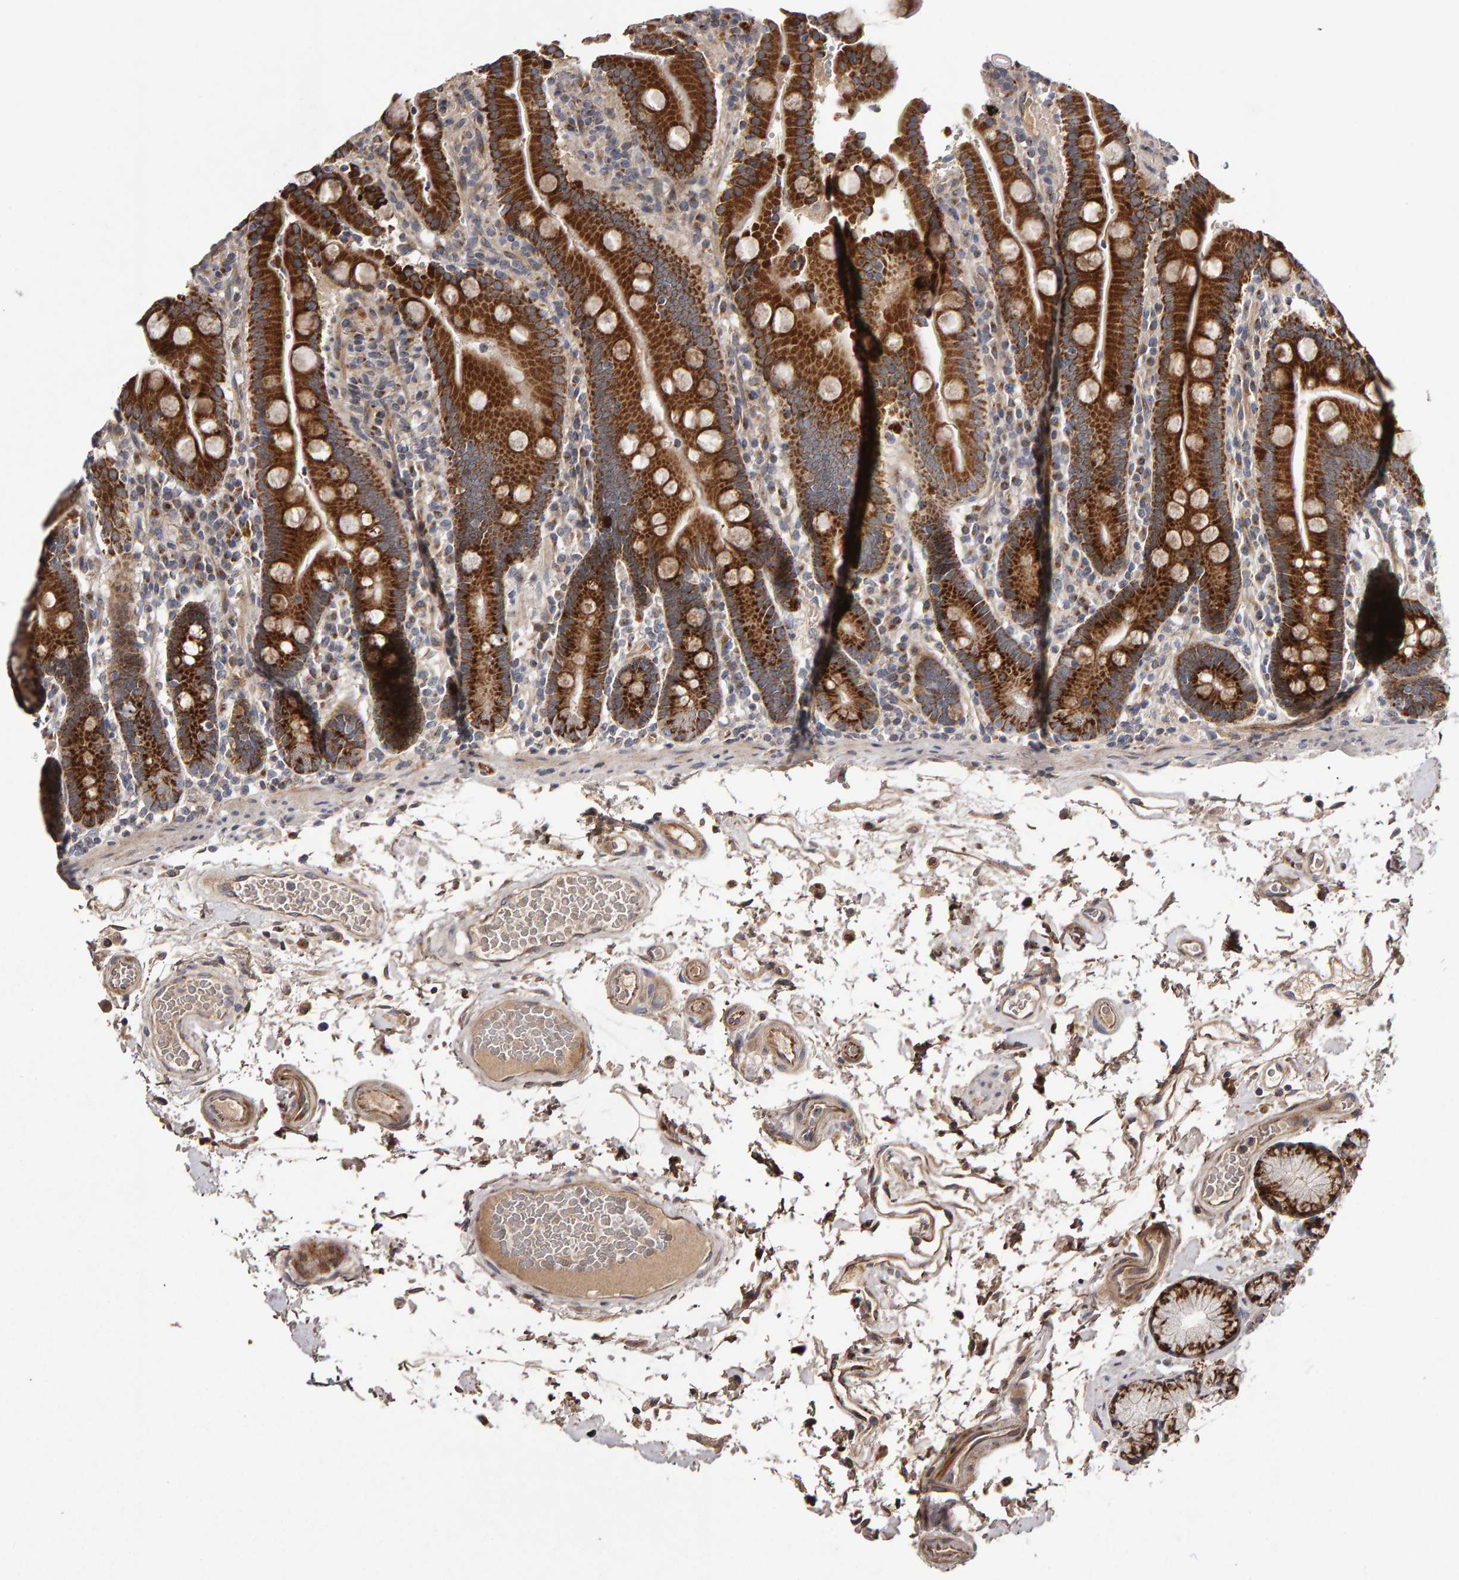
{"staining": {"intensity": "strong", "quantity": ">75%", "location": "cytoplasmic/membranous"}, "tissue": "duodenum", "cell_type": "Glandular cells", "image_type": "normal", "snomed": [{"axis": "morphology", "description": "Normal tissue, NOS"}, {"axis": "topography", "description": "Small intestine, NOS"}], "caption": "A histopathology image showing strong cytoplasmic/membranous staining in approximately >75% of glandular cells in normal duodenum, as visualized by brown immunohistochemical staining.", "gene": "CANT1", "patient": {"sex": "female", "age": 71}}